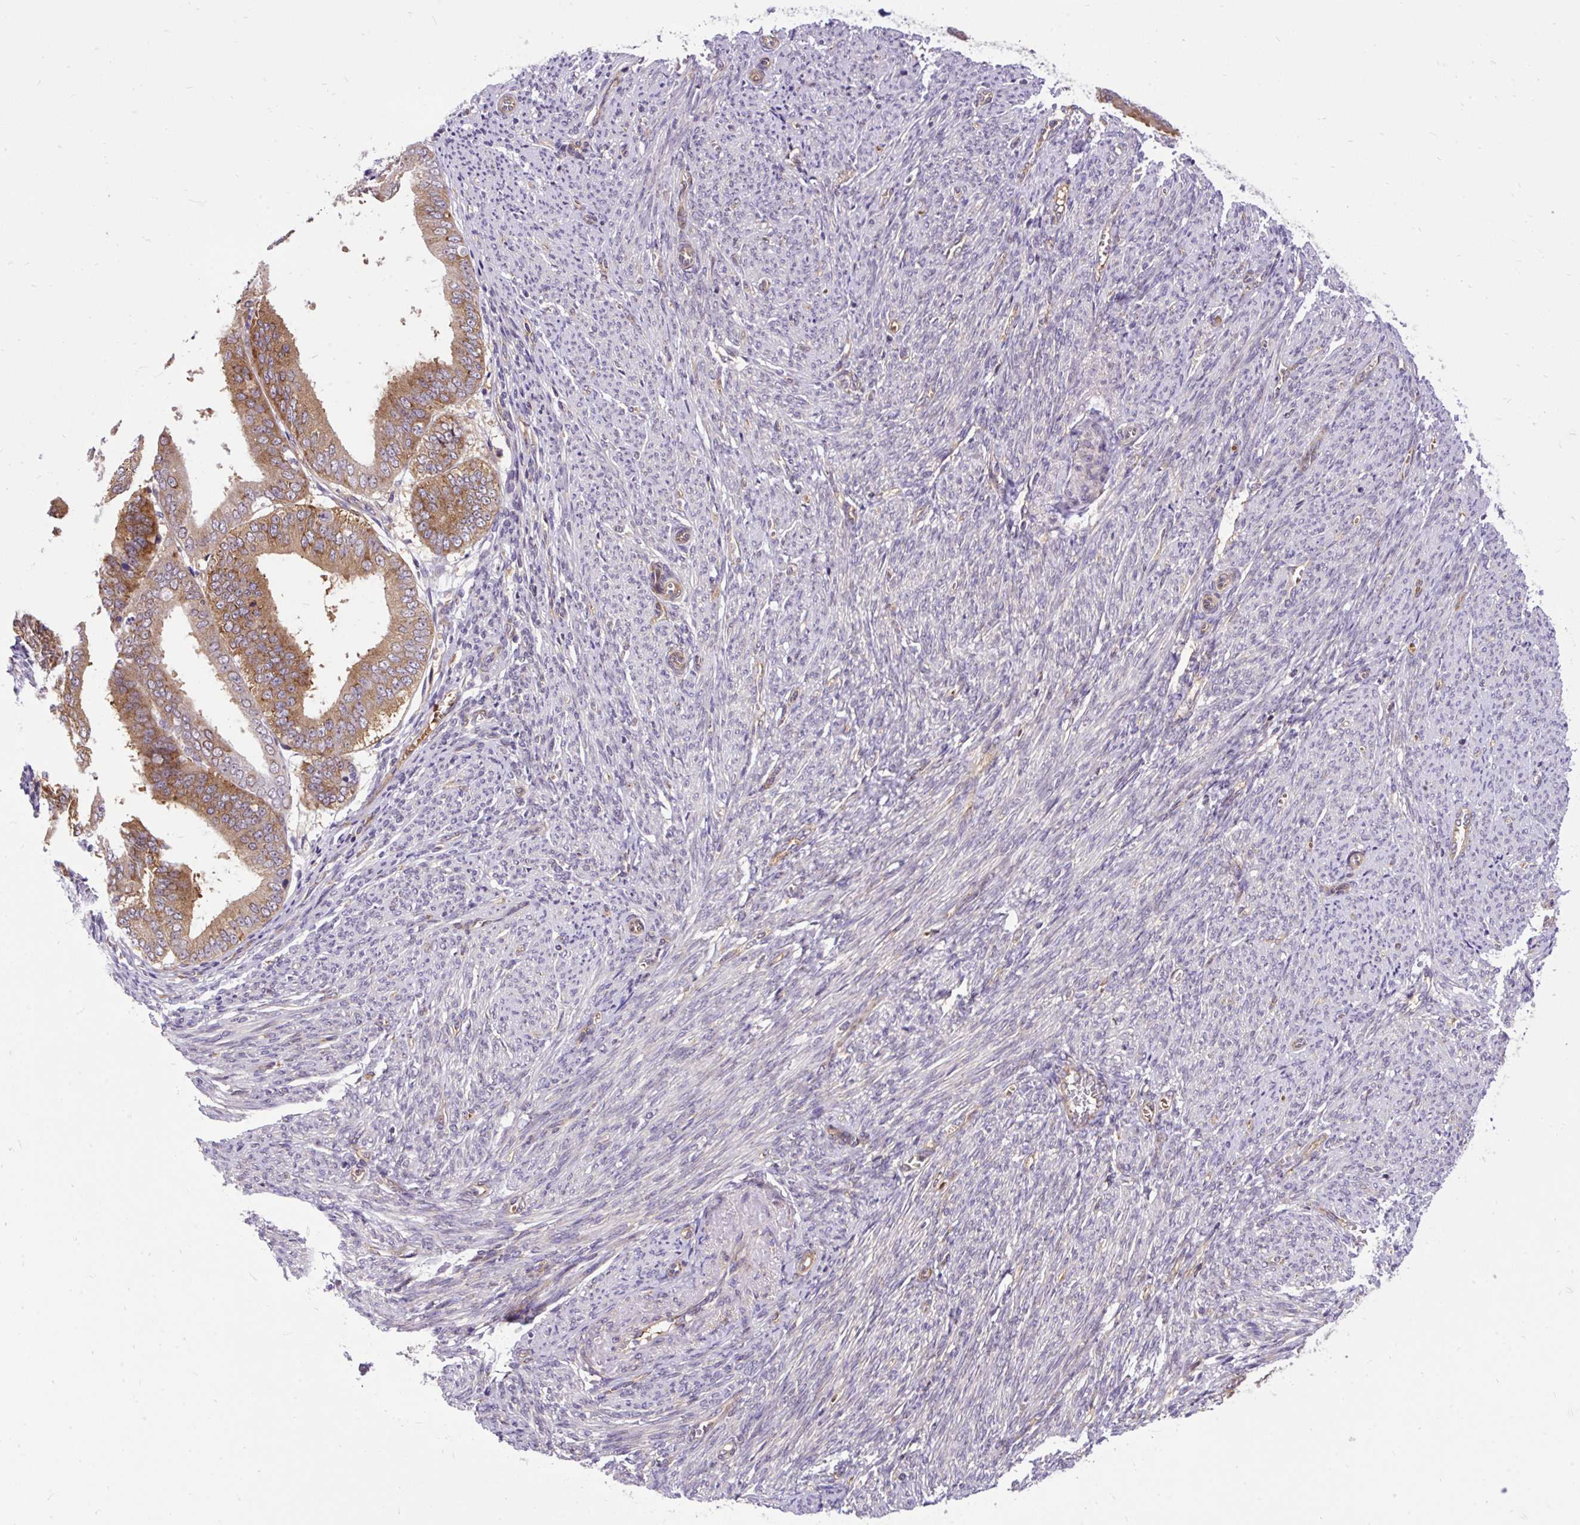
{"staining": {"intensity": "moderate", "quantity": ">75%", "location": "cytoplasmic/membranous,nuclear"}, "tissue": "endometrial cancer", "cell_type": "Tumor cells", "image_type": "cancer", "snomed": [{"axis": "morphology", "description": "Adenocarcinoma, NOS"}, {"axis": "topography", "description": "Endometrium"}], "caption": "Brown immunohistochemical staining in adenocarcinoma (endometrial) shows moderate cytoplasmic/membranous and nuclear positivity in about >75% of tumor cells. (IHC, brightfield microscopy, high magnification).", "gene": "TRIM17", "patient": {"sex": "female", "age": 63}}